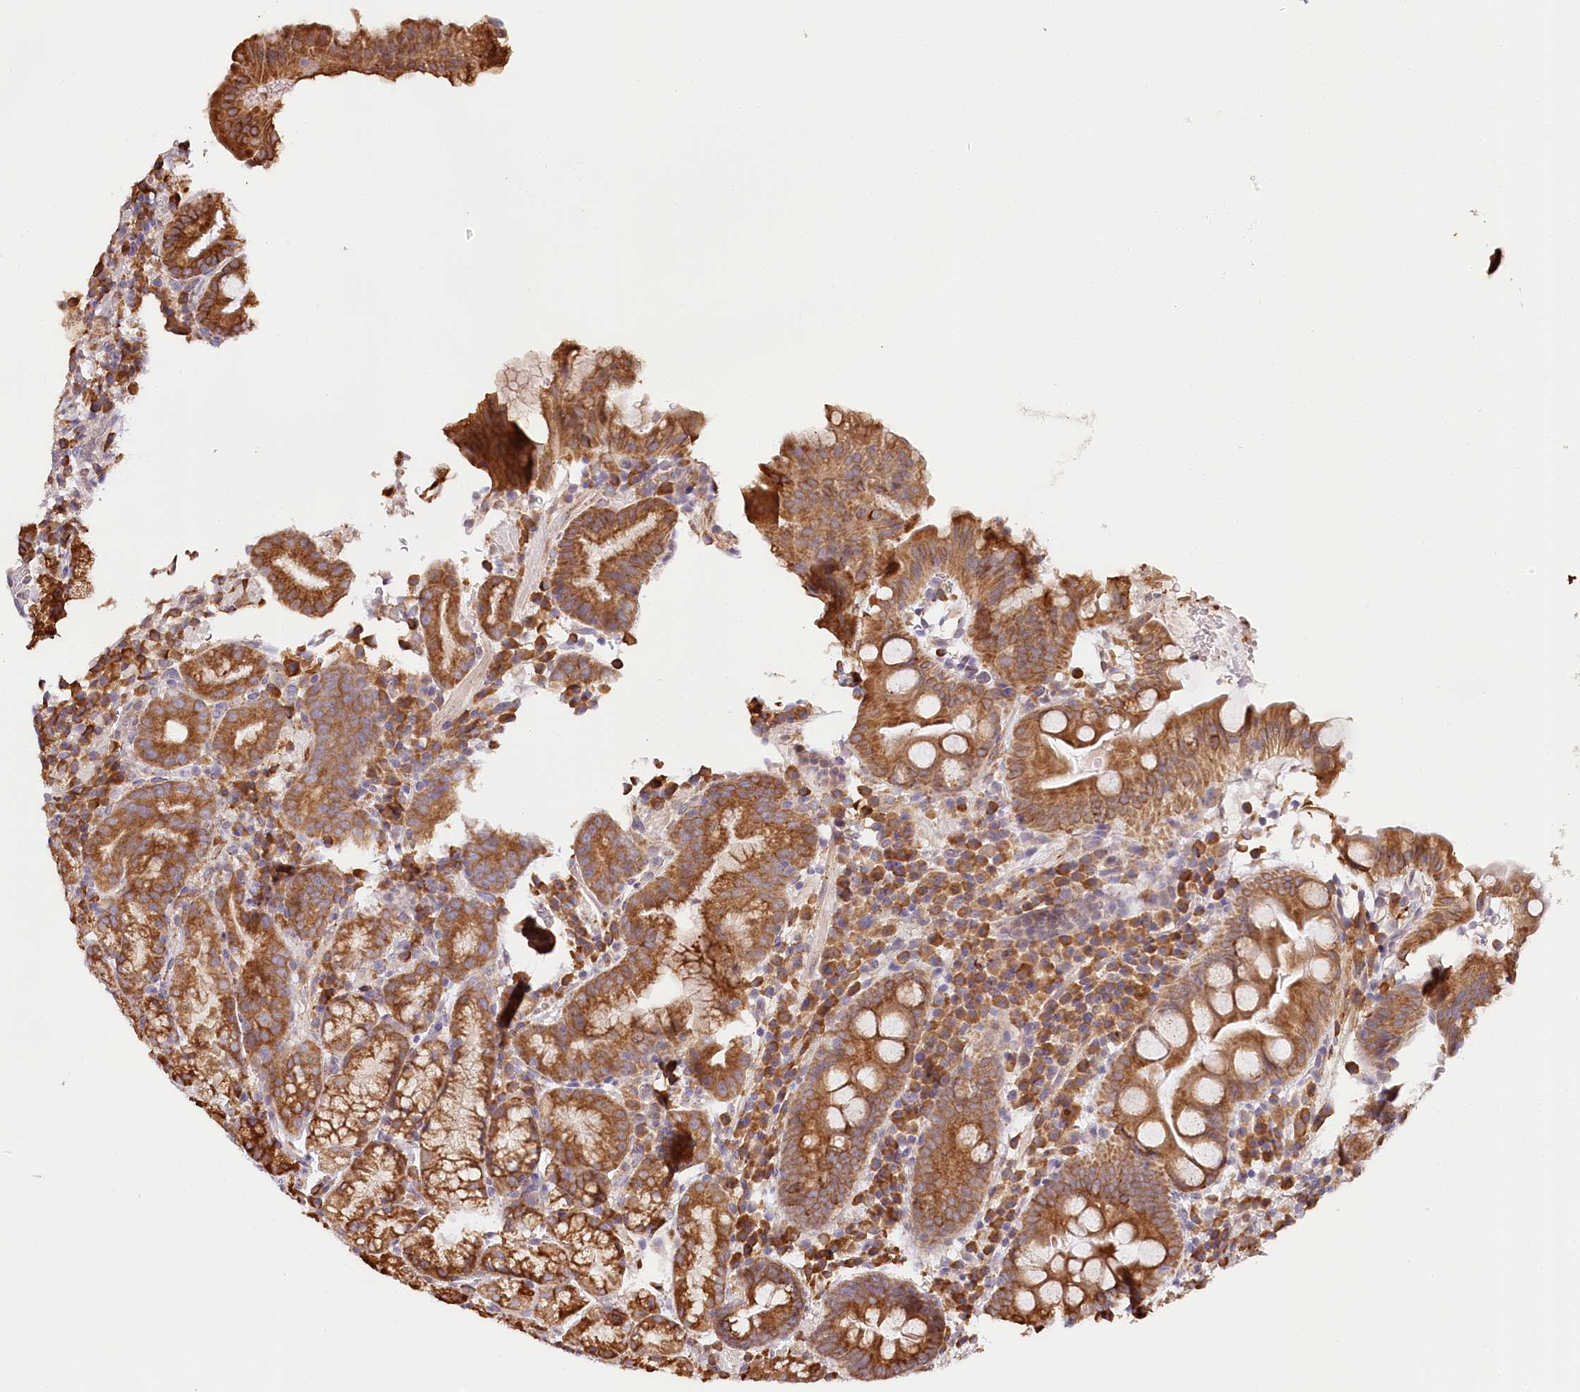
{"staining": {"intensity": "strong", "quantity": ">75%", "location": "cytoplasmic/membranous"}, "tissue": "stomach", "cell_type": "Glandular cells", "image_type": "normal", "snomed": [{"axis": "morphology", "description": "Normal tissue, NOS"}, {"axis": "morphology", "description": "Inflammation, NOS"}, {"axis": "topography", "description": "Stomach"}], "caption": "DAB (3,3'-diaminobenzidine) immunohistochemical staining of normal human stomach shows strong cytoplasmic/membranous protein positivity in approximately >75% of glandular cells. The staining was performed using DAB, with brown indicating positive protein expression. Nuclei are stained blue with hematoxylin.", "gene": "VEGFA", "patient": {"sex": "male", "age": 79}}